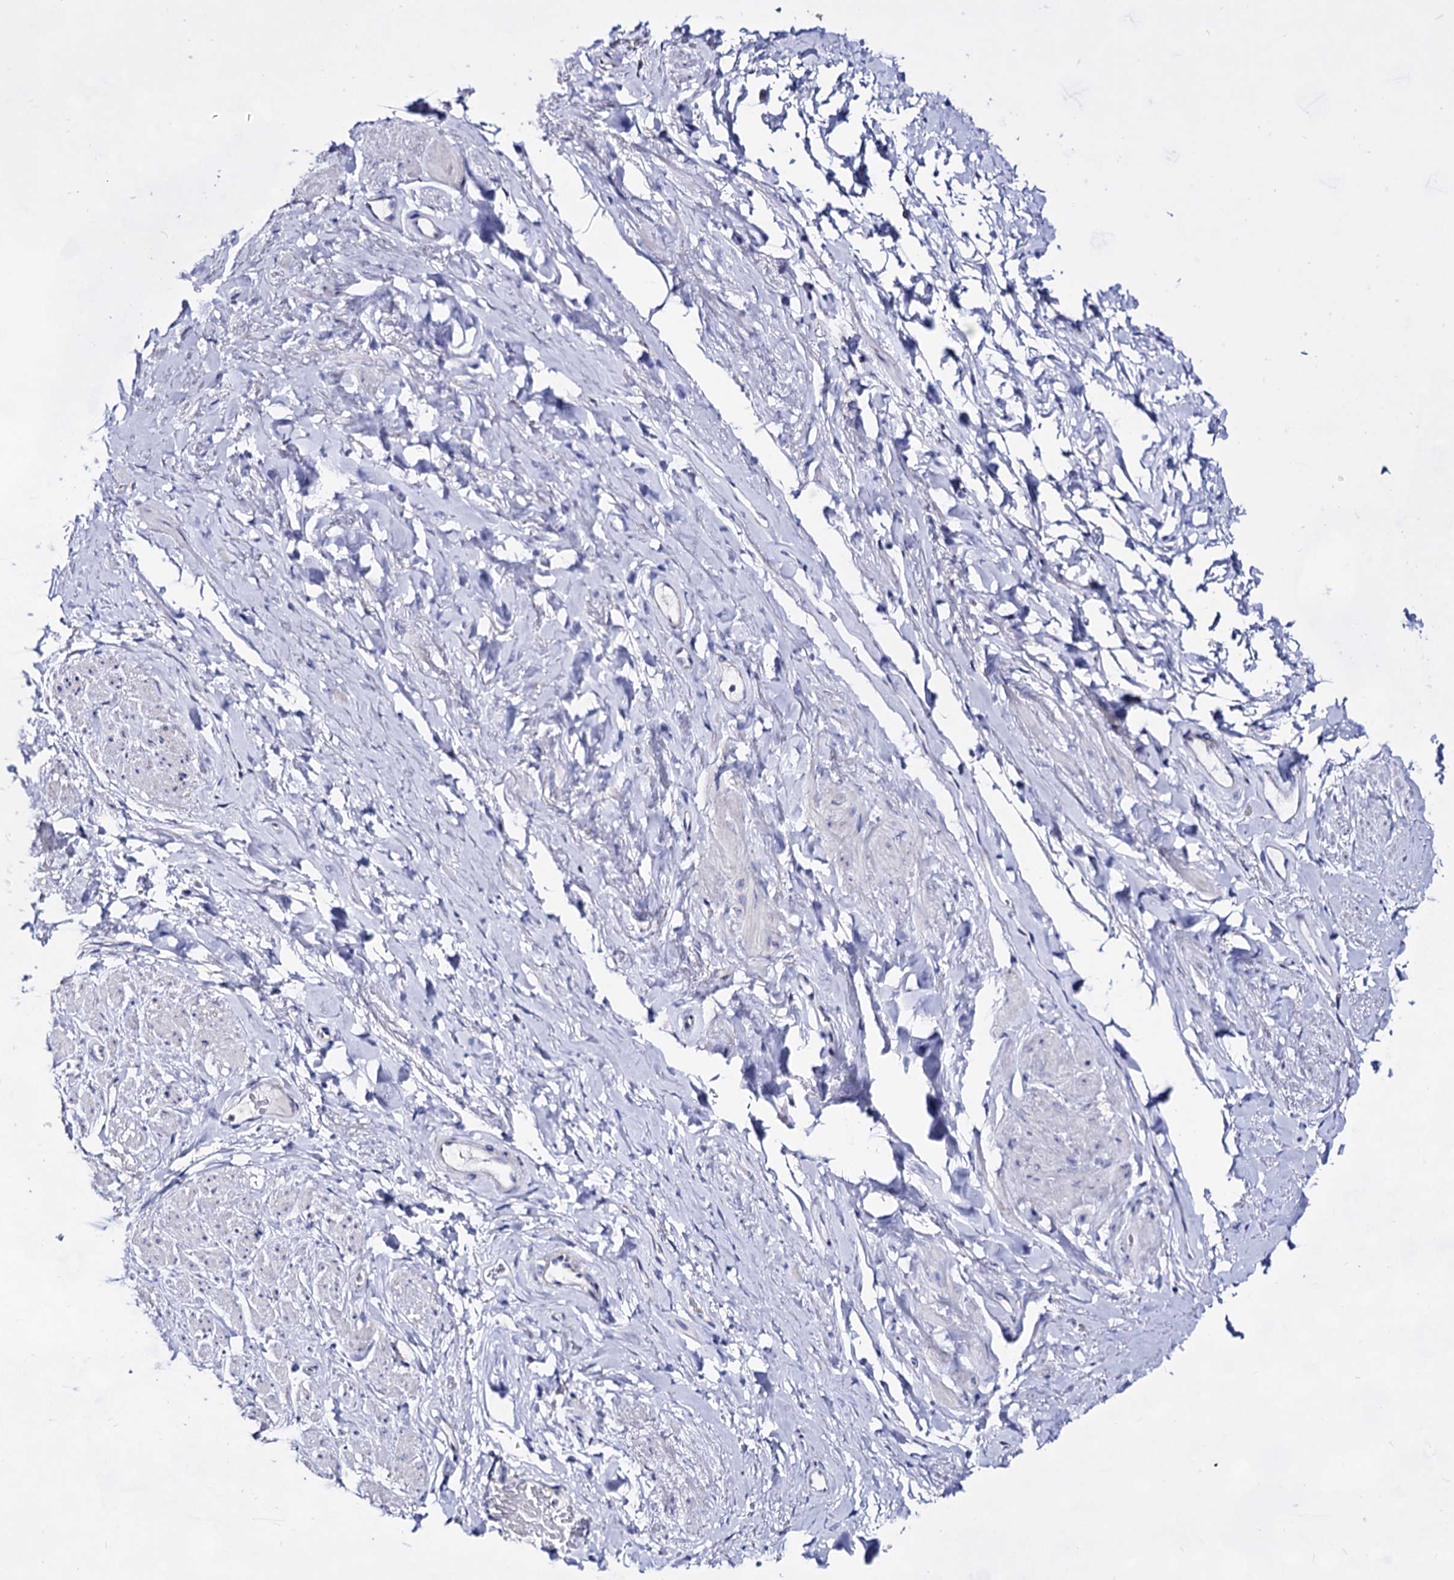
{"staining": {"intensity": "negative", "quantity": "none", "location": "none"}, "tissue": "smooth muscle", "cell_type": "Smooth muscle cells", "image_type": "normal", "snomed": [{"axis": "morphology", "description": "Normal tissue, NOS"}, {"axis": "topography", "description": "Smooth muscle"}, {"axis": "topography", "description": "Peripheral nerve tissue"}], "caption": "Histopathology image shows no protein expression in smooth muscle cells of unremarkable smooth muscle.", "gene": "PLIN1", "patient": {"sex": "male", "age": 69}}